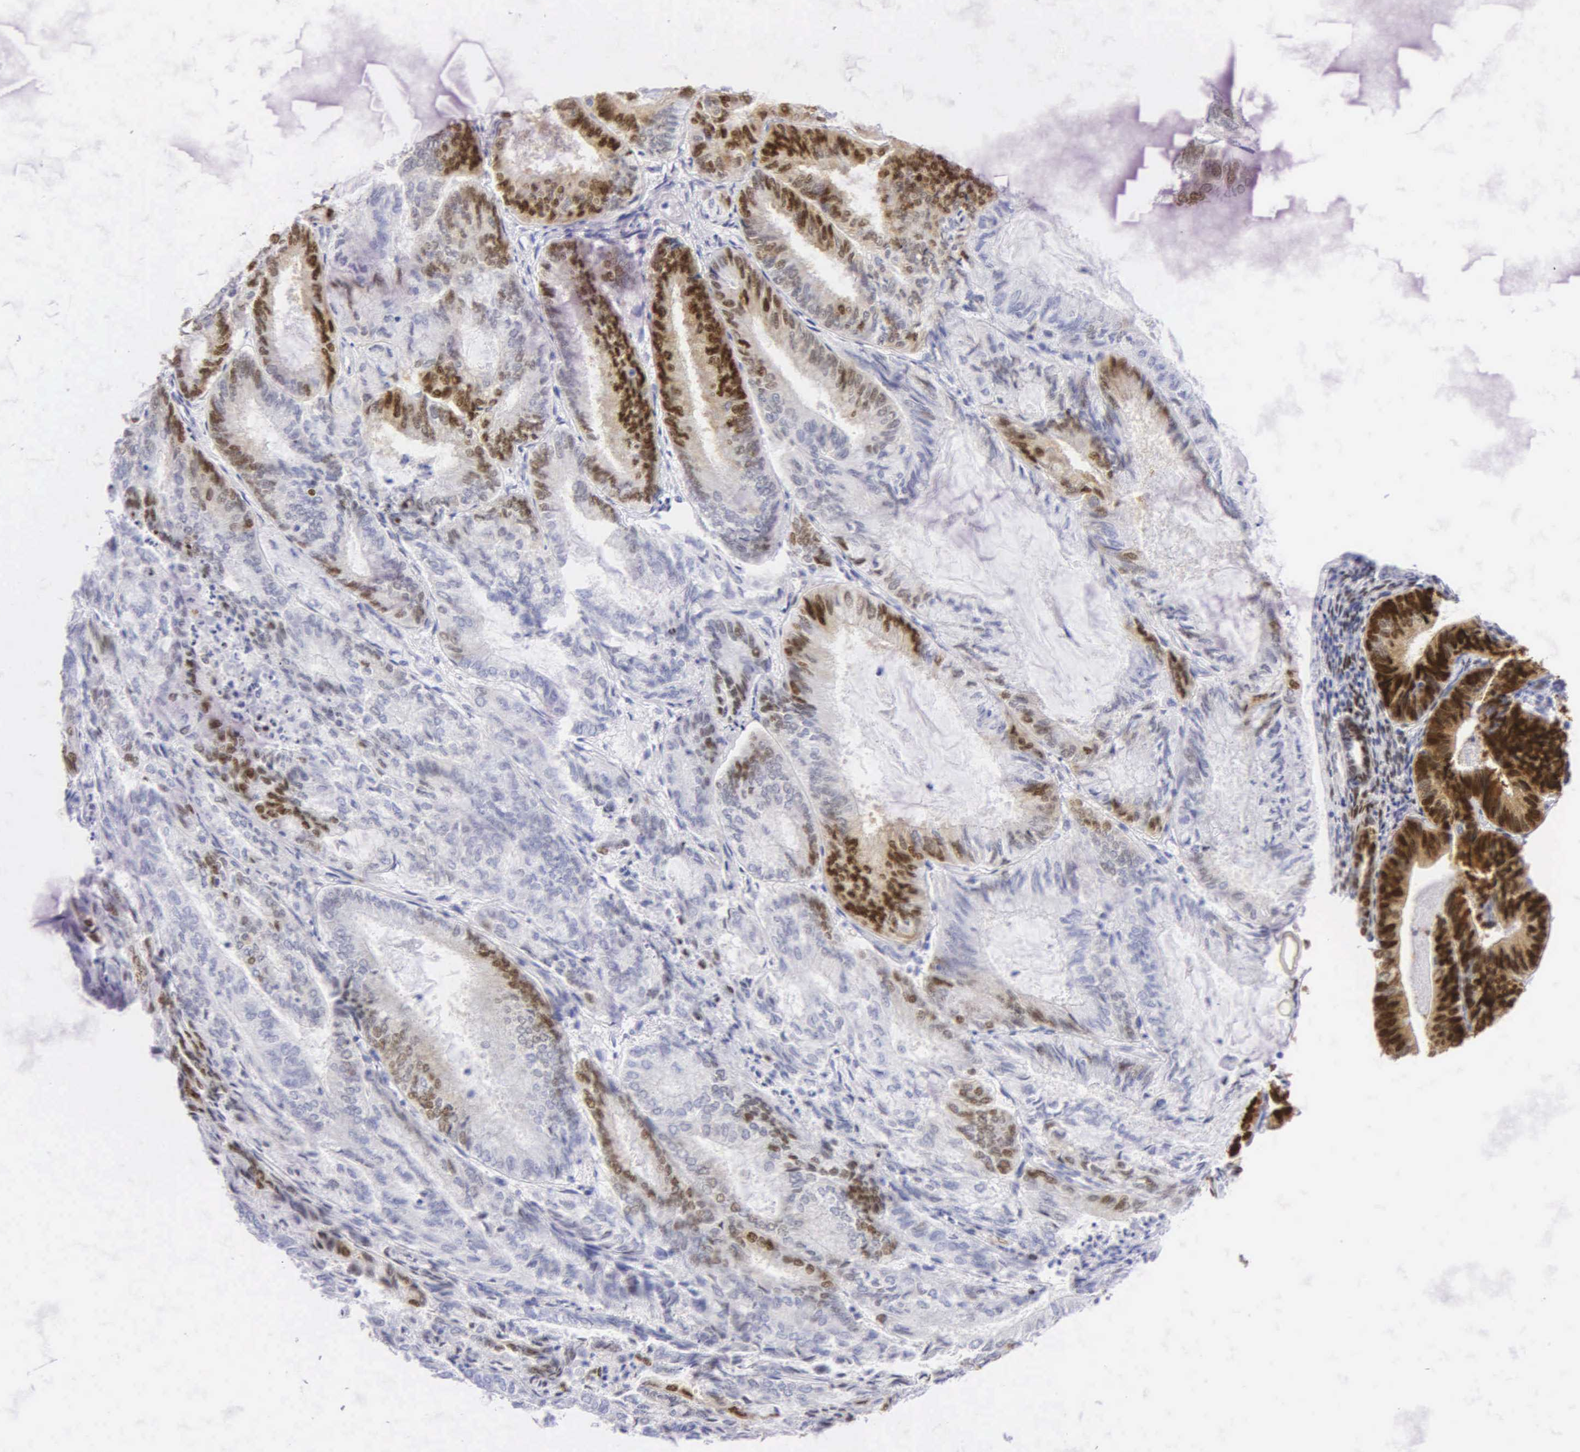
{"staining": {"intensity": "moderate", "quantity": "25%-75%", "location": "cytoplasmic/membranous,nuclear"}, "tissue": "endometrial cancer", "cell_type": "Tumor cells", "image_type": "cancer", "snomed": [{"axis": "morphology", "description": "Adenocarcinoma, NOS"}, {"axis": "topography", "description": "Endometrium"}], "caption": "Endometrial cancer stained for a protein displays moderate cytoplasmic/membranous and nuclear positivity in tumor cells.", "gene": "PGR", "patient": {"sex": "female", "age": 59}}